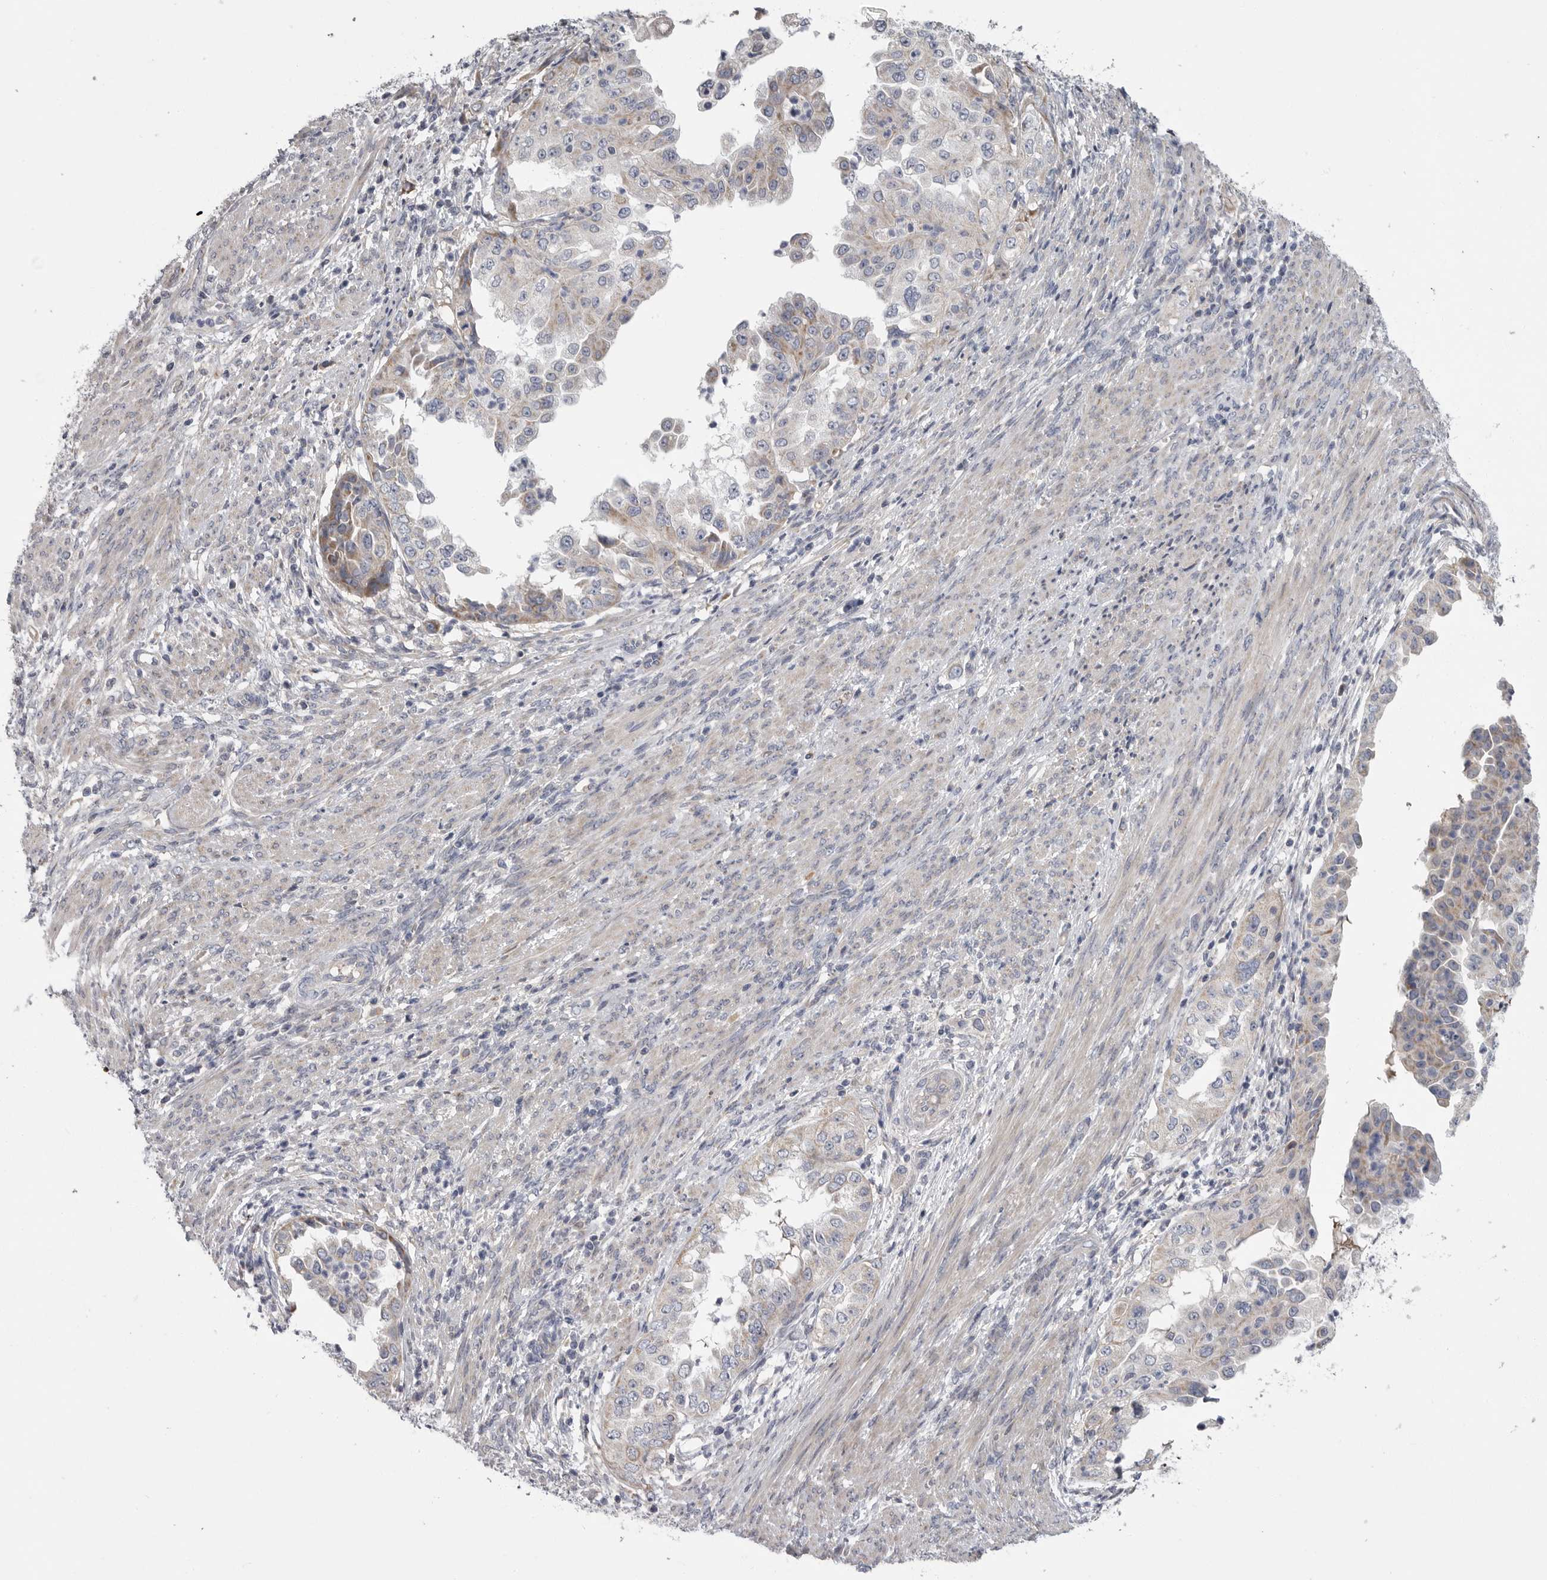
{"staining": {"intensity": "weak", "quantity": "<25%", "location": "cytoplasmic/membranous"}, "tissue": "endometrial cancer", "cell_type": "Tumor cells", "image_type": "cancer", "snomed": [{"axis": "morphology", "description": "Adenocarcinoma, NOS"}, {"axis": "topography", "description": "Endometrium"}], "caption": "Human endometrial adenocarcinoma stained for a protein using IHC displays no staining in tumor cells.", "gene": "CRP", "patient": {"sex": "female", "age": 85}}